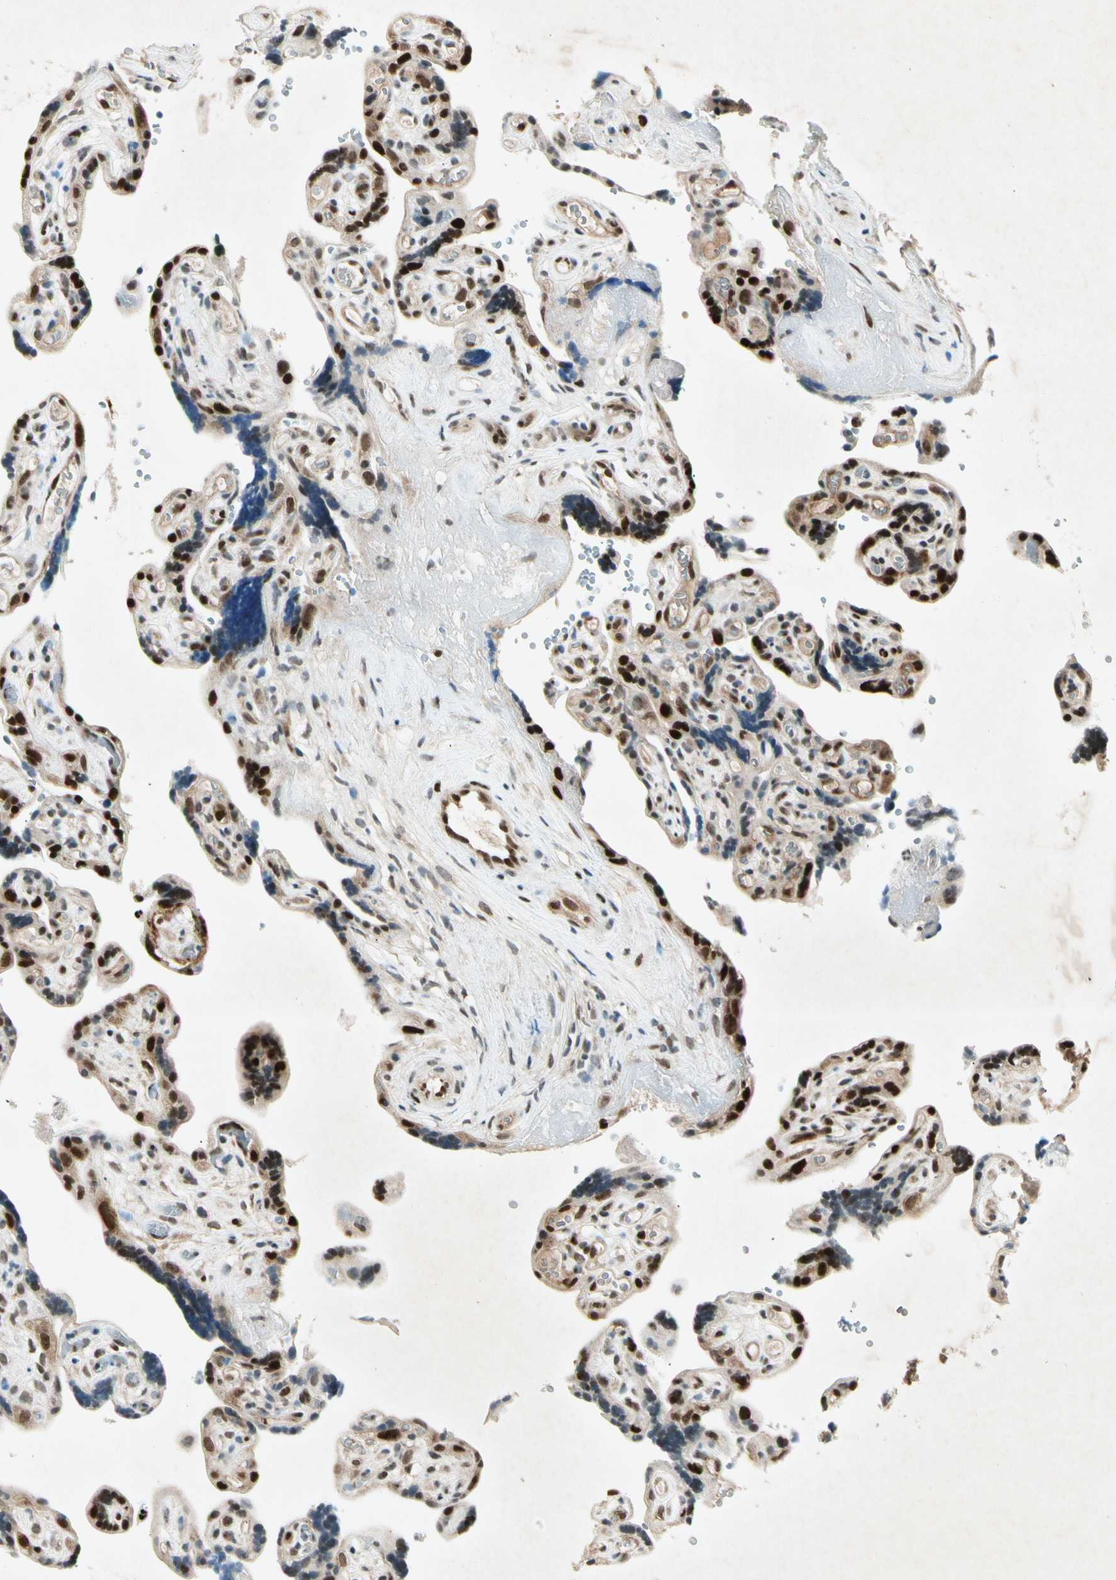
{"staining": {"intensity": "strong", "quantity": ">75%", "location": "nuclear"}, "tissue": "placenta", "cell_type": "Decidual cells", "image_type": "normal", "snomed": [{"axis": "morphology", "description": "Normal tissue, NOS"}, {"axis": "topography", "description": "Placenta"}], "caption": "Decidual cells exhibit high levels of strong nuclear positivity in about >75% of cells in unremarkable placenta.", "gene": "RNF43", "patient": {"sex": "female", "age": 30}}